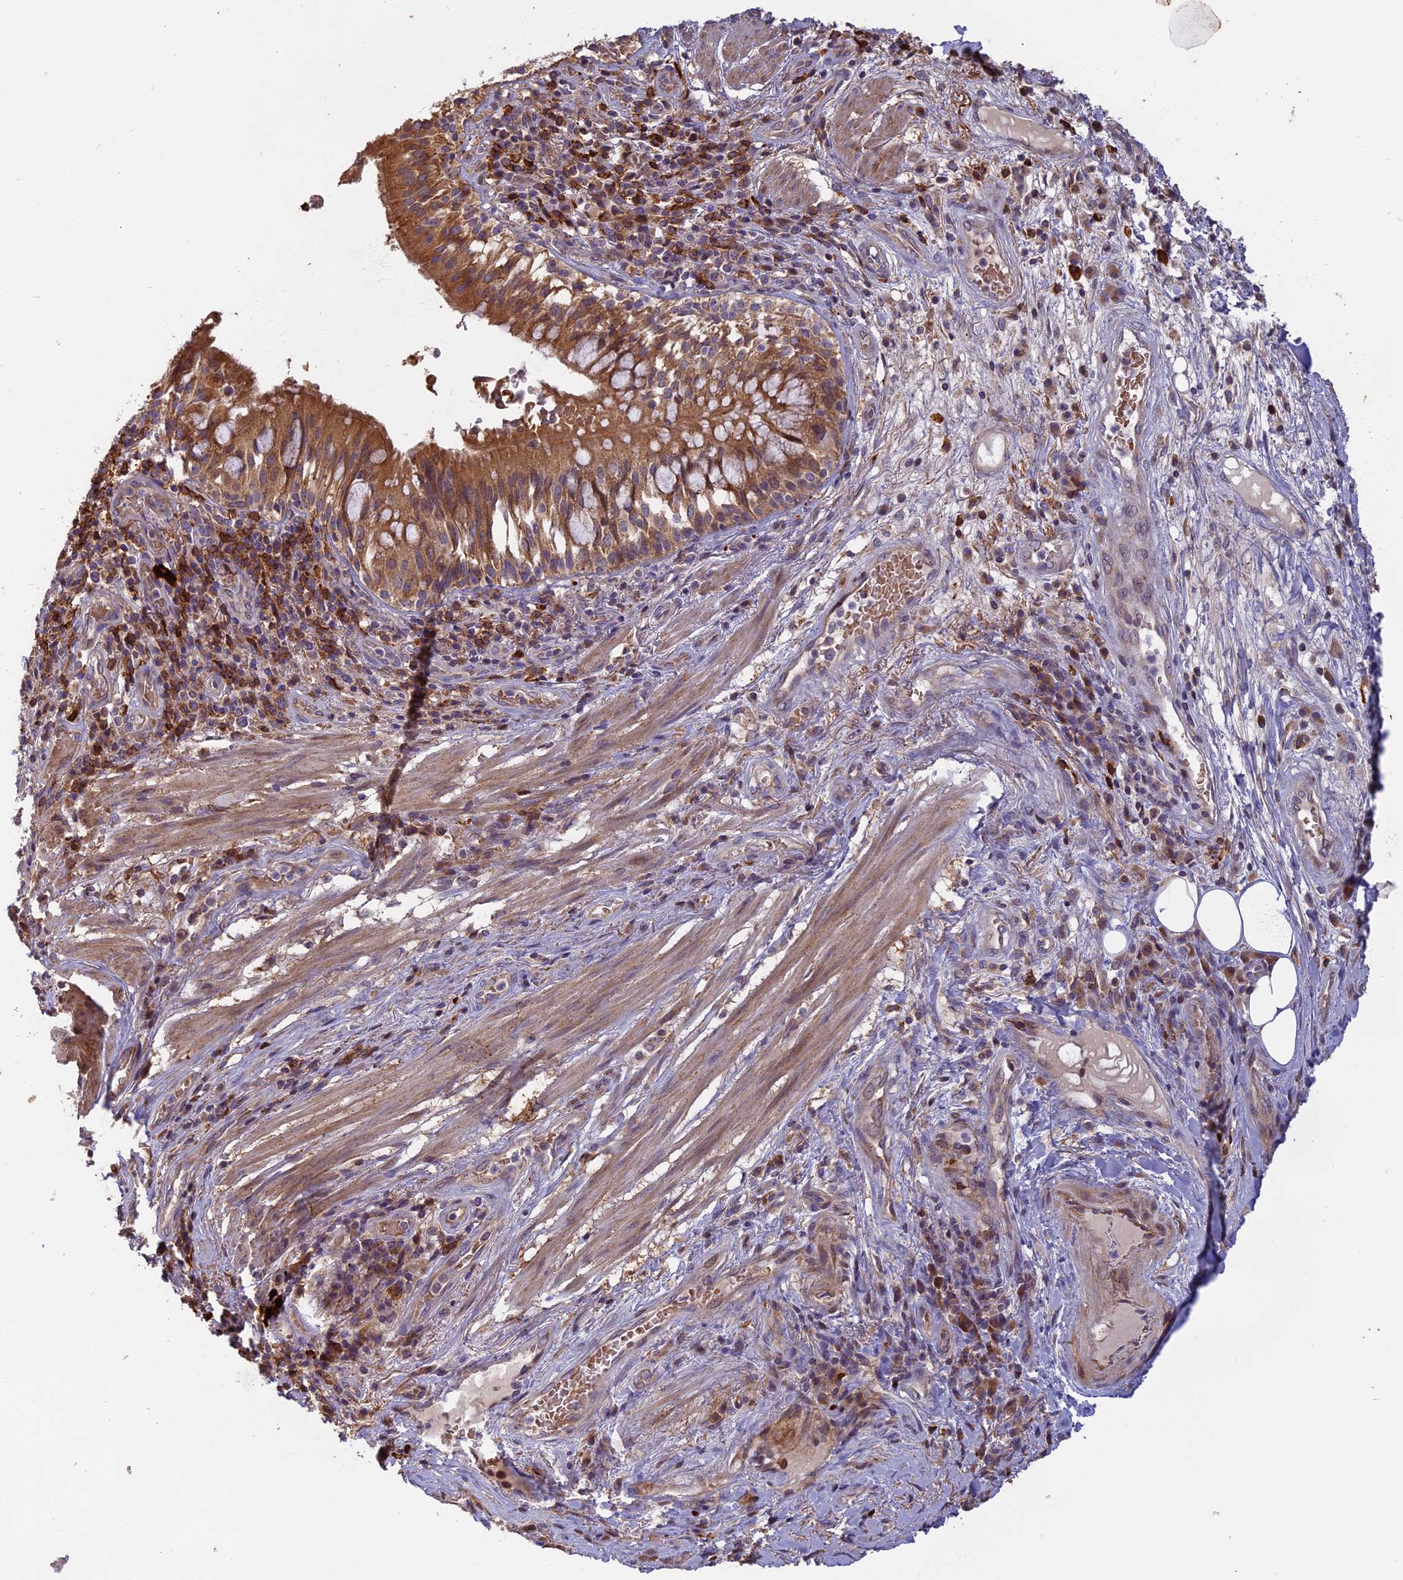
{"staining": {"intensity": "negative", "quantity": "none", "location": "none"}, "tissue": "adipose tissue", "cell_type": "Adipocytes", "image_type": "normal", "snomed": [{"axis": "morphology", "description": "Normal tissue, NOS"}, {"axis": "morphology", "description": "Squamous cell carcinoma, NOS"}, {"axis": "topography", "description": "Bronchus"}, {"axis": "topography", "description": "Lung"}], "caption": "A high-resolution micrograph shows immunohistochemistry staining of normal adipose tissue, which displays no significant expression in adipocytes. (Immunohistochemistry, brightfield microscopy, high magnification).", "gene": "EDAR", "patient": {"sex": "male", "age": 64}}